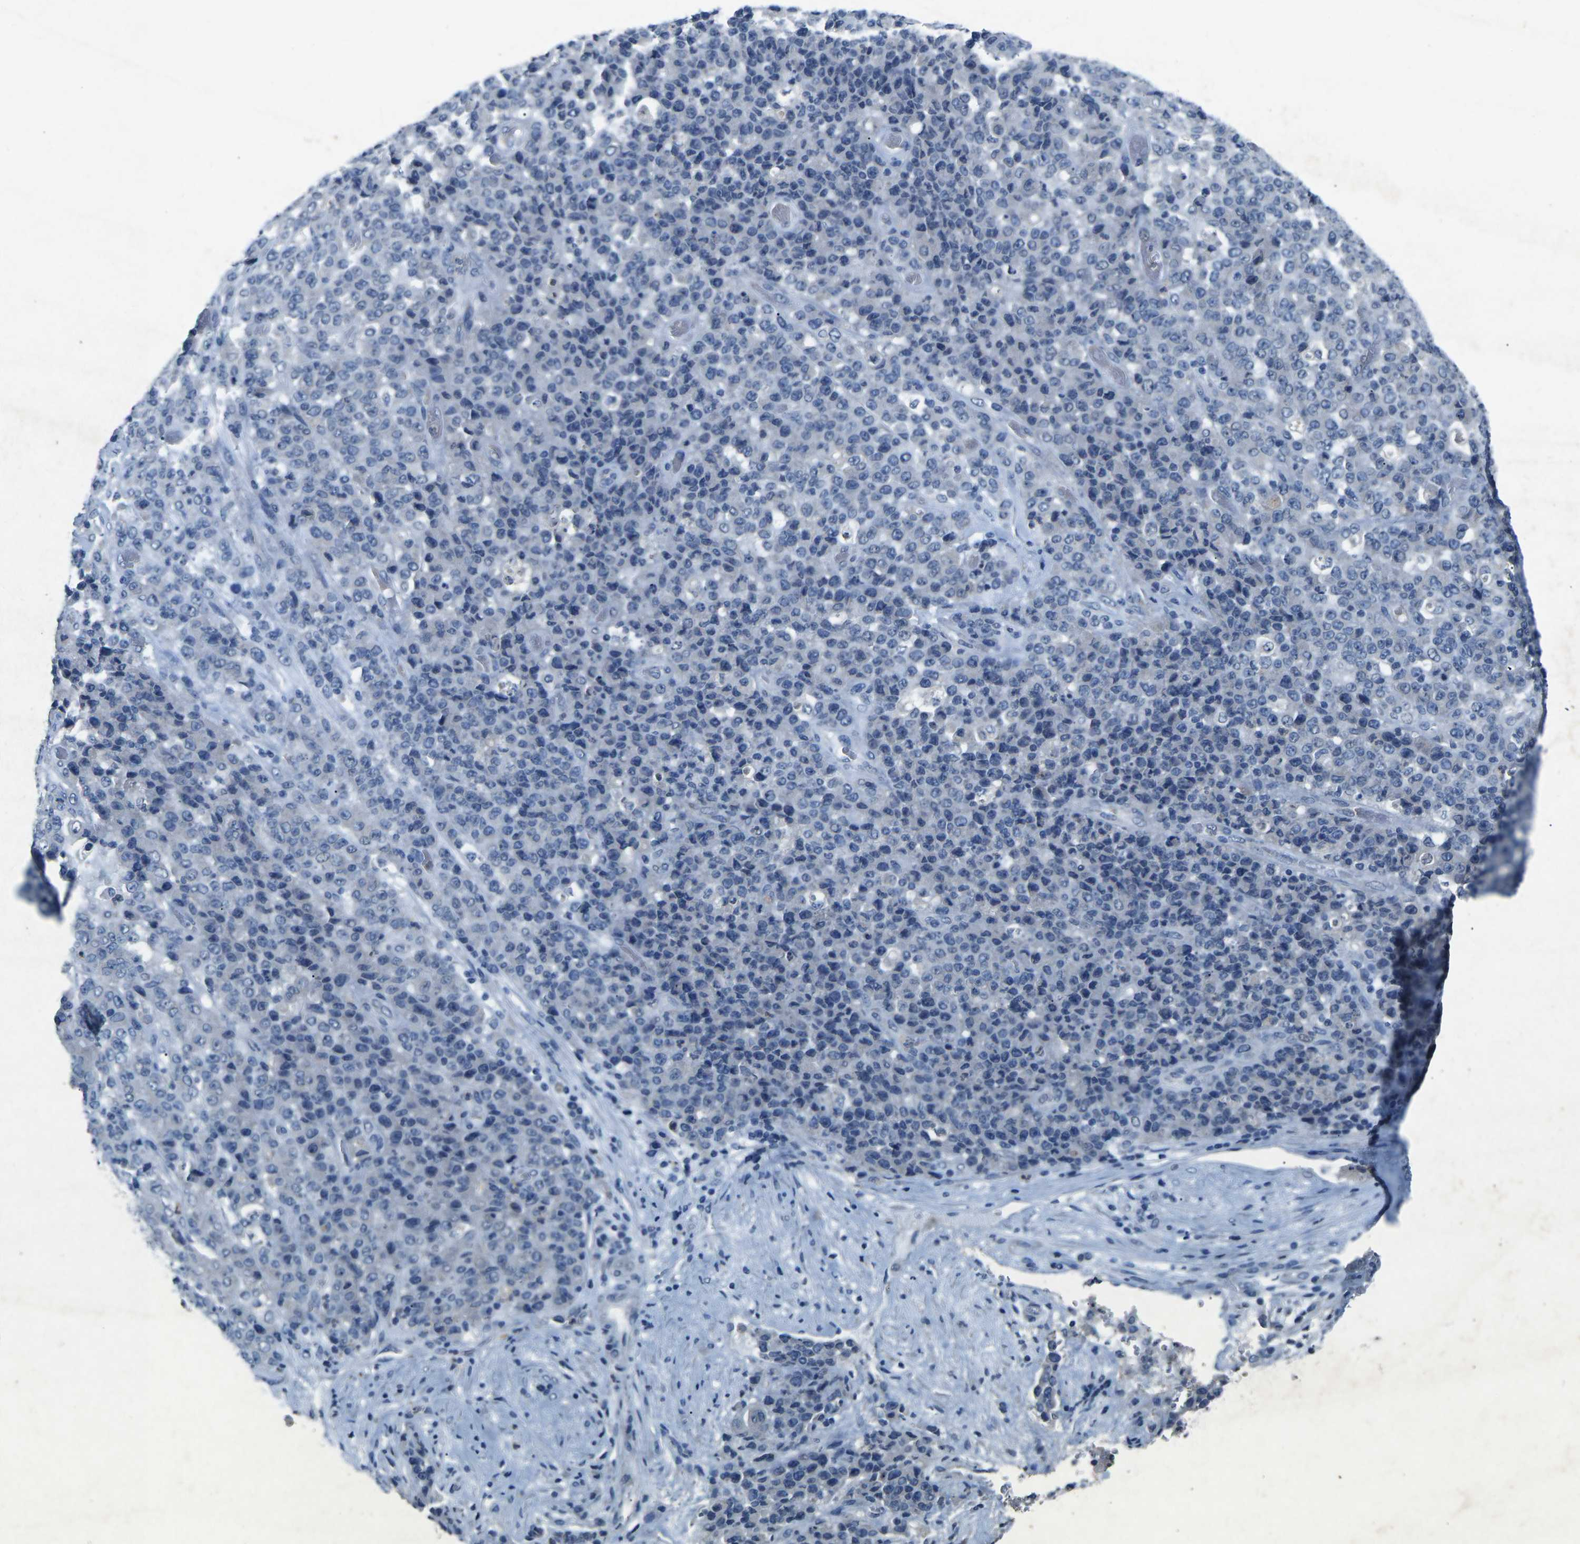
{"staining": {"intensity": "negative", "quantity": "none", "location": "none"}, "tissue": "stomach cancer", "cell_type": "Tumor cells", "image_type": "cancer", "snomed": [{"axis": "morphology", "description": "Adenocarcinoma, NOS"}, {"axis": "topography", "description": "Stomach"}], "caption": "Tumor cells are negative for brown protein staining in stomach cancer (adenocarcinoma).", "gene": "PLG", "patient": {"sex": "female", "age": 73}}